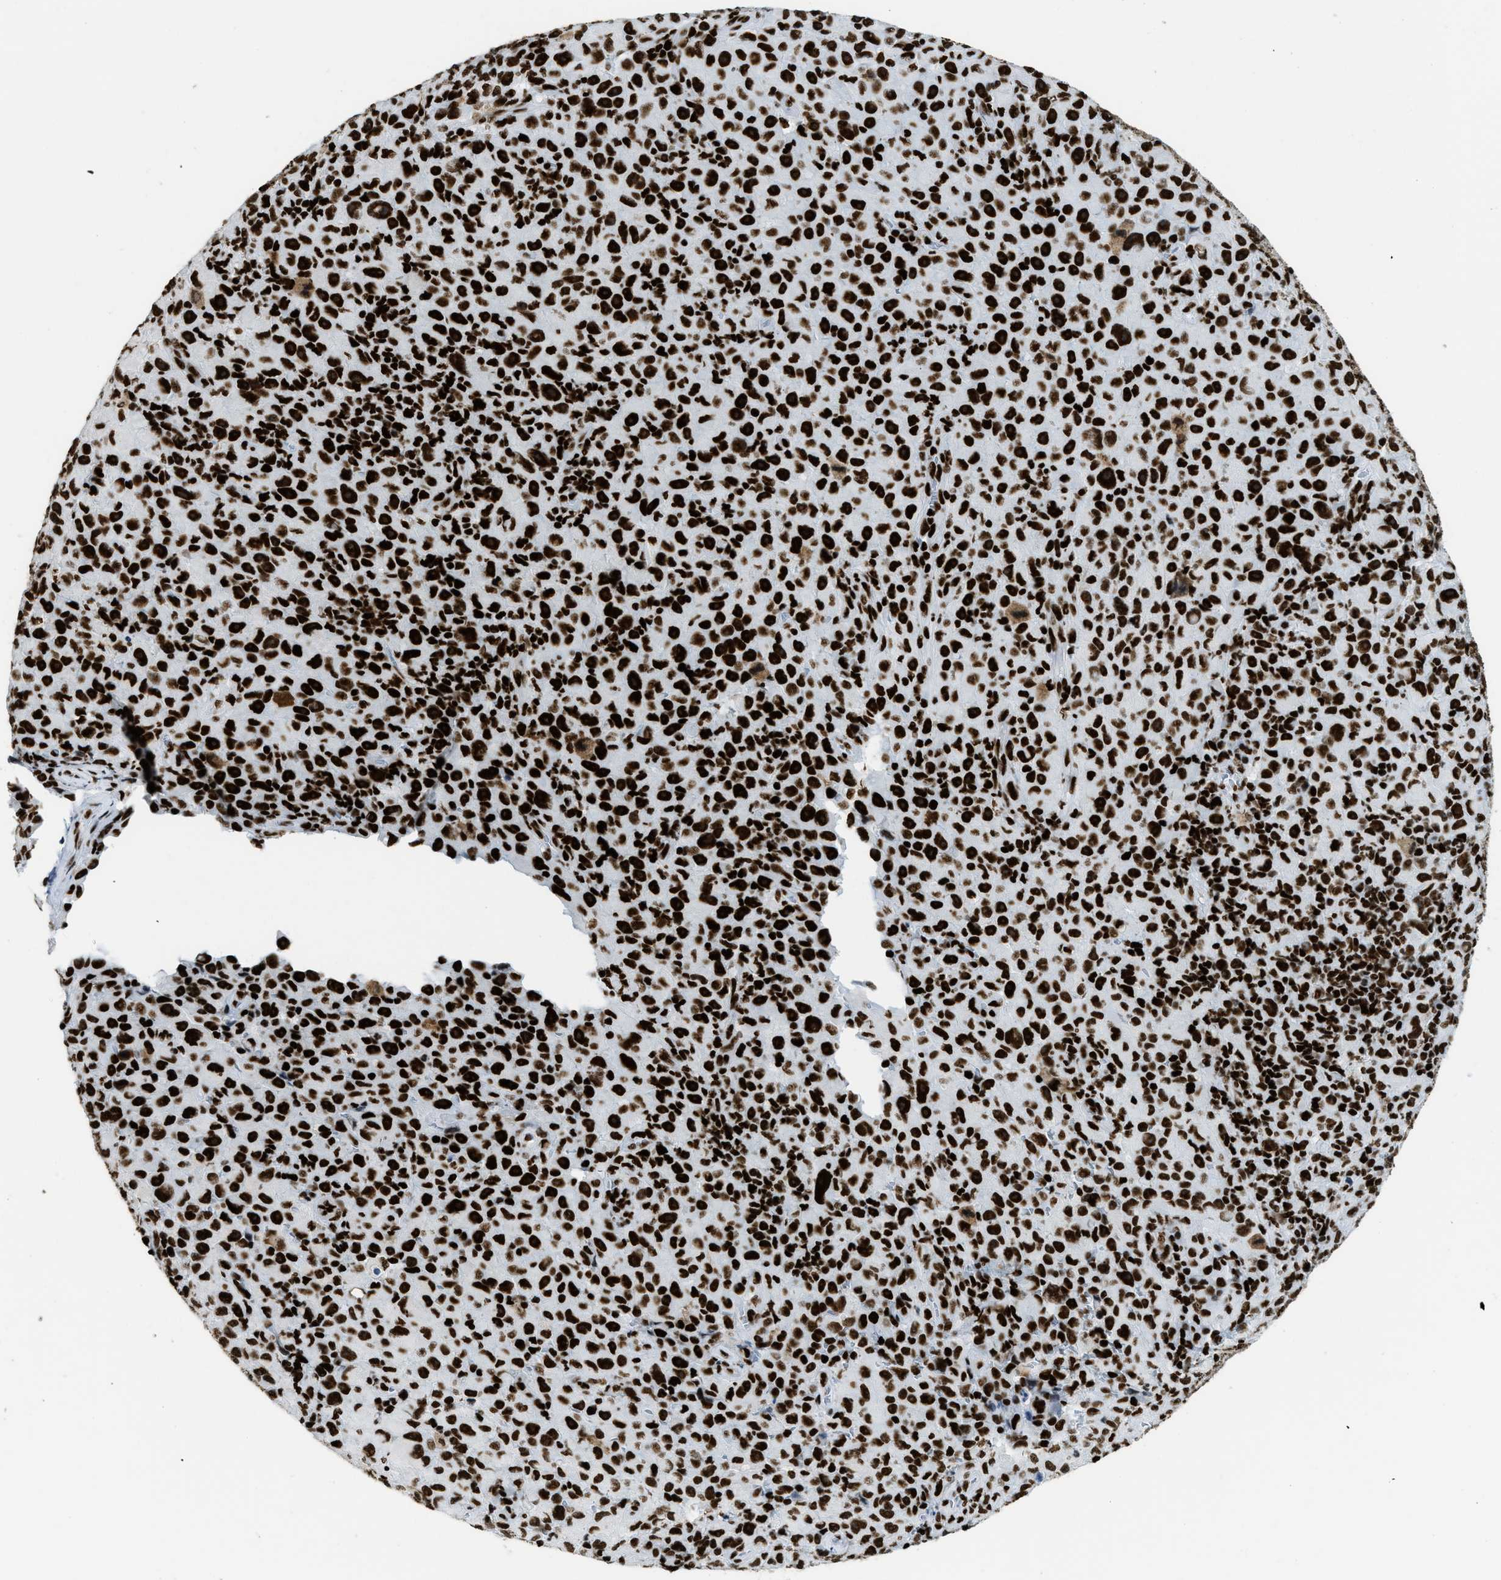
{"staining": {"intensity": "strong", "quantity": ">75%", "location": "nuclear"}, "tissue": "melanoma", "cell_type": "Tumor cells", "image_type": "cancer", "snomed": [{"axis": "morphology", "description": "Malignant melanoma, NOS"}, {"axis": "topography", "description": "Skin"}], "caption": "Malignant melanoma stained for a protein exhibits strong nuclear positivity in tumor cells.", "gene": "PIF1", "patient": {"sex": "female", "age": 82}}